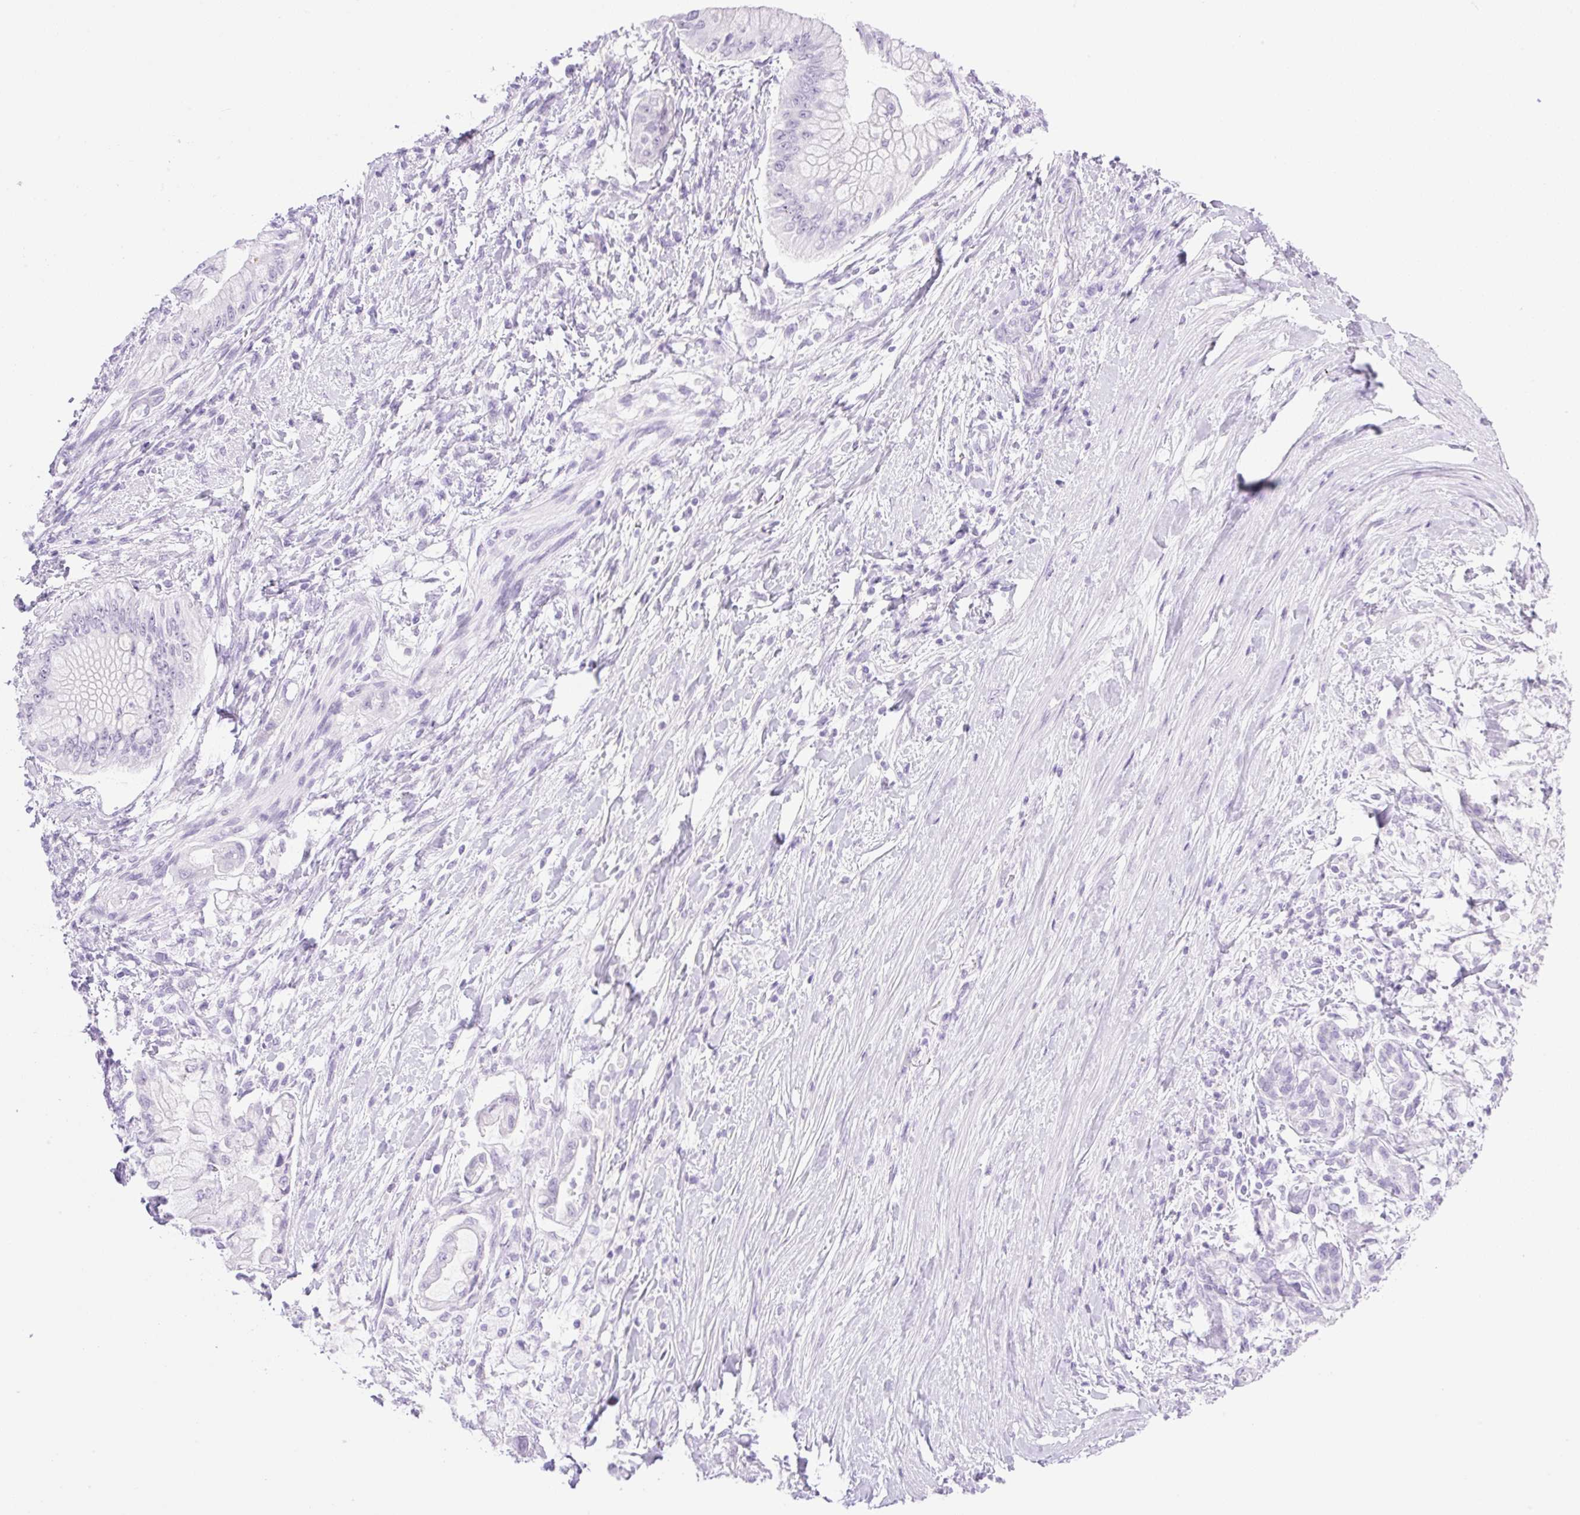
{"staining": {"intensity": "negative", "quantity": "none", "location": "none"}, "tissue": "pancreatic cancer", "cell_type": "Tumor cells", "image_type": "cancer", "snomed": [{"axis": "morphology", "description": "Adenocarcinoma, NOS"}, {"axis": "topography", "description": "Pancreas"}], "caption": "IHC of adenocarcinoma (pancreatic) reveals no positivity in tumor cells.", "gene": "SPRR4", "patient": {"sex": "male", "age": 48}}